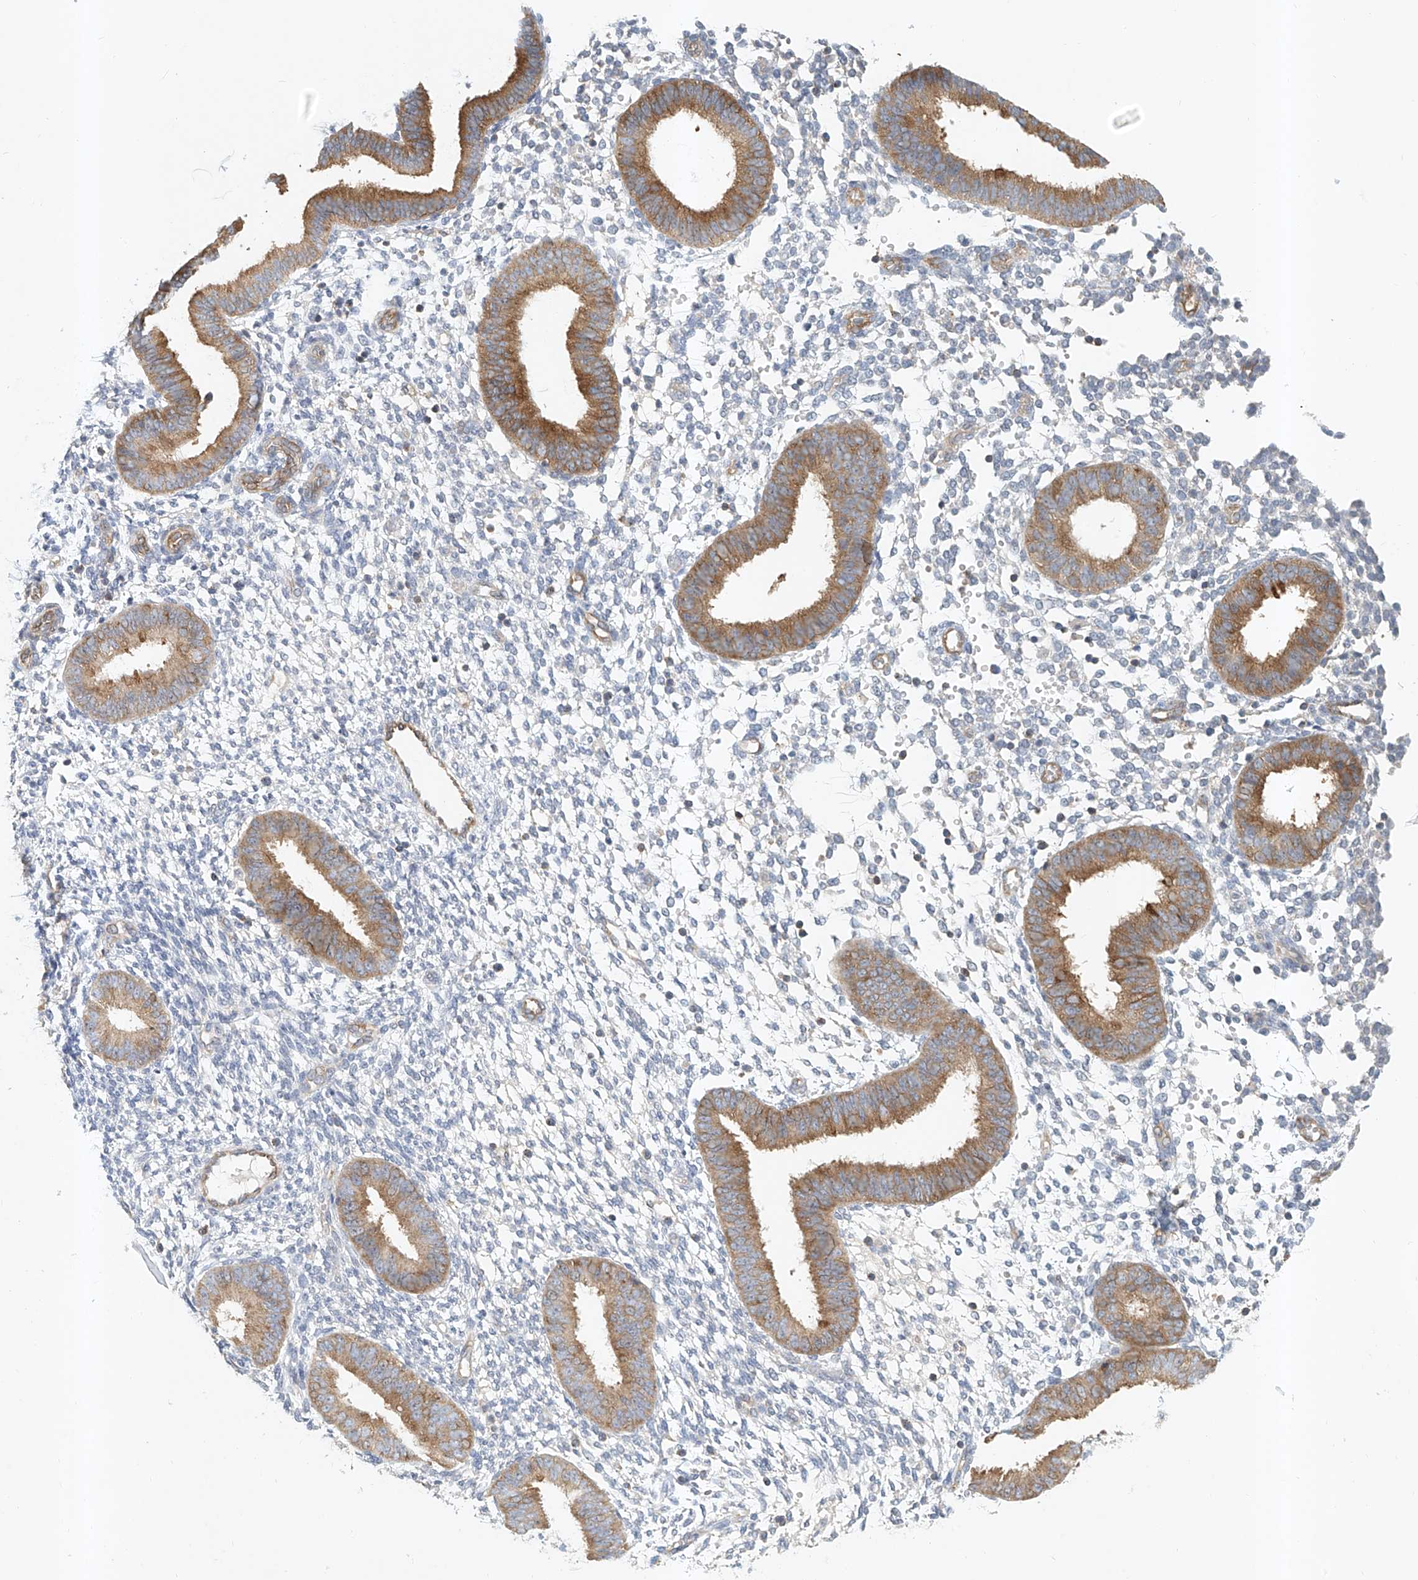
{"staining": {"intensity": "negative", "quantity": "none", "location": "none"}, "tissue": "endometrium", "cell_type": "Cells in endometrial stroma", "image_type": "normal", "snomed": [{"axis": "morphology", "description": "Normal tissue, NOS"}, {"axis": "topography", "description": "Uterus"}, {"axis": "topography", "description": "Endometrium"}], "caption": "DAB immunohistochemical staining of benign endometrium exhibits no significant staining in cells in endometrial stroma.", "gene": "CARMIL1", "patient": {"sex": "female", "age": 48}}